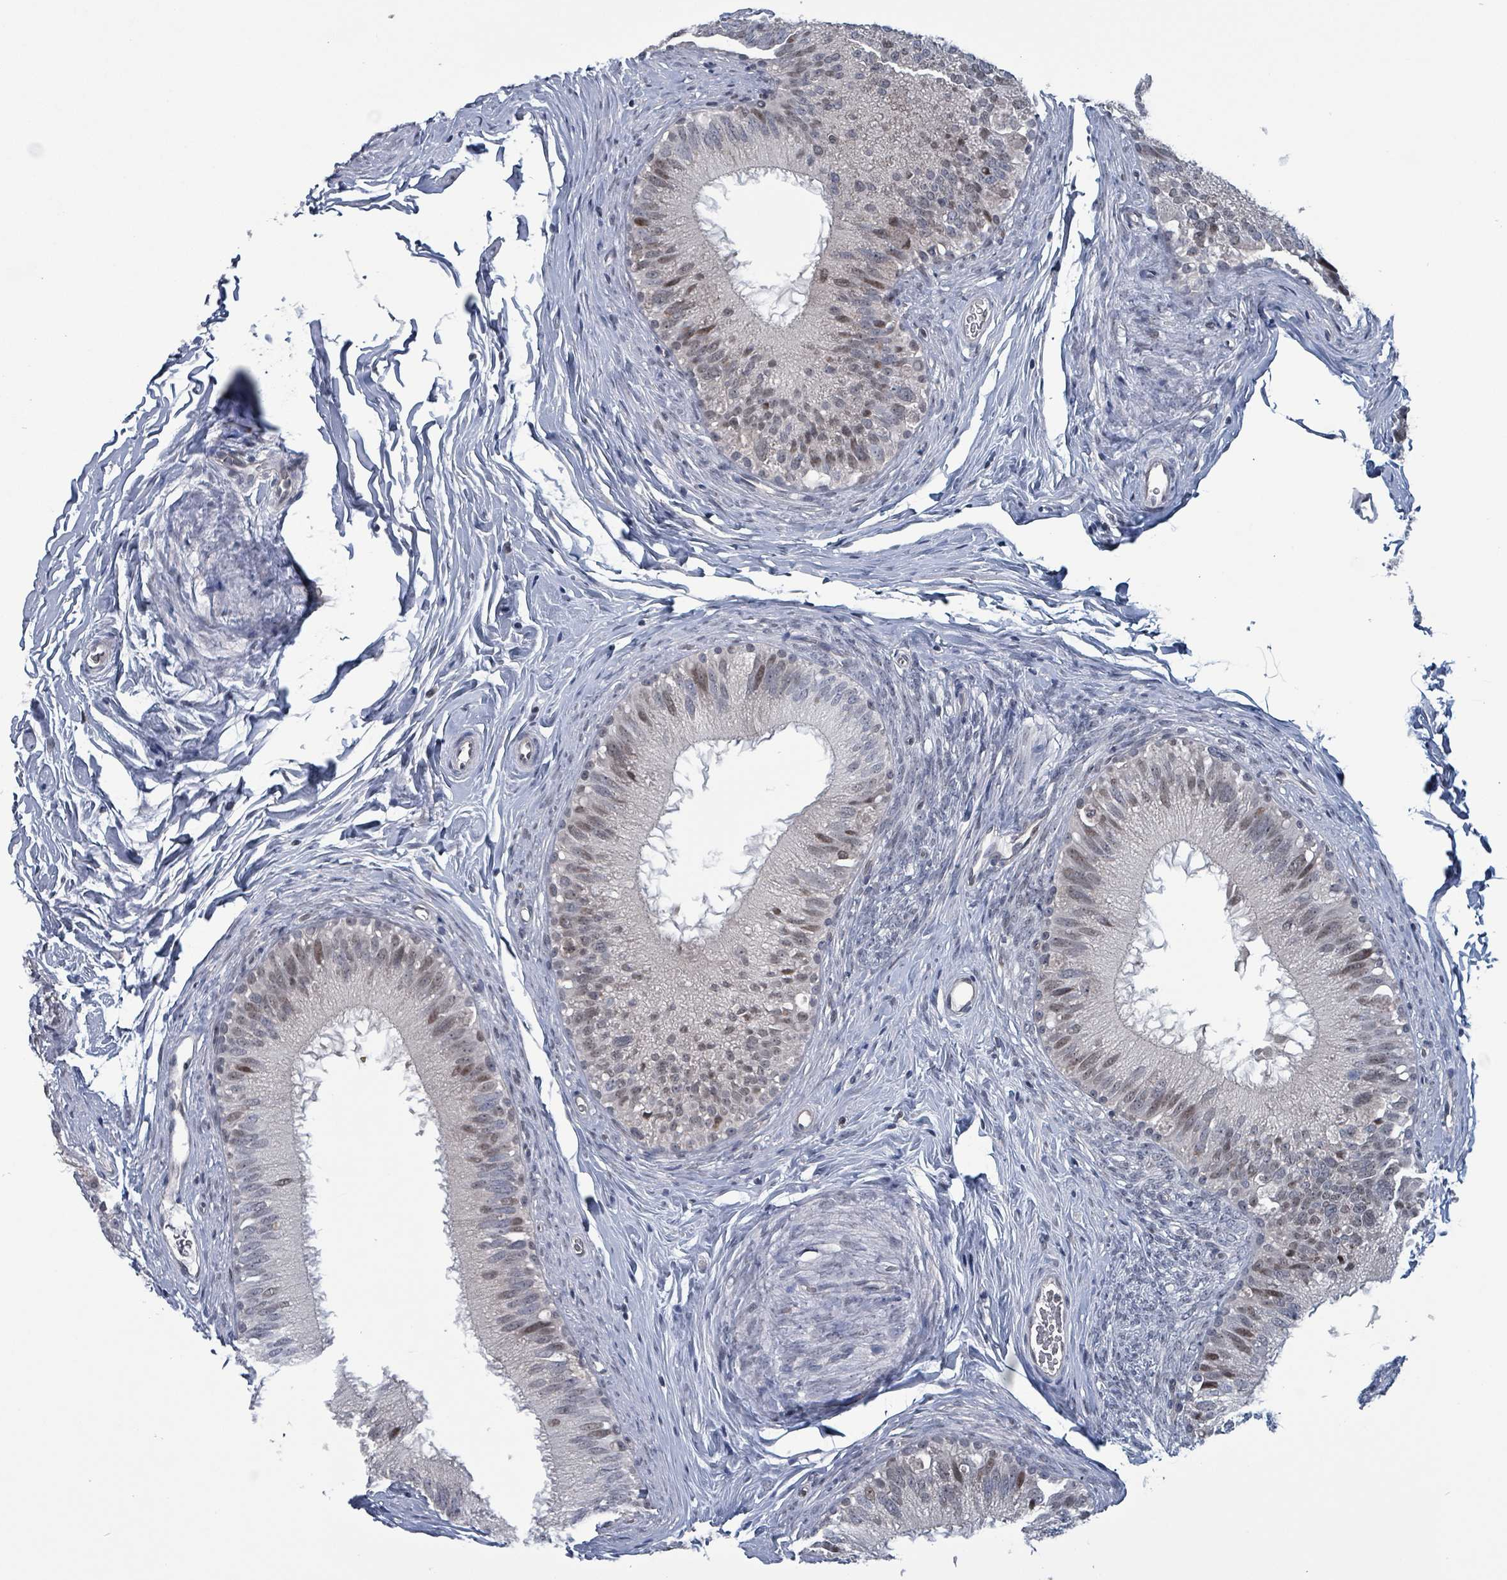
{"staining": {"intensity": "weak", "quantity": "<25%", "location": "nuclear"}, "tissue": "epididymis", "cell_type": "Glandular cells", "image_type": "normal", "snomed": [{"axis": "morphology", "description": "Normal tissue, NOS"}, {"axis": "topography", "description": "Epididymis"}], "caption": "Immunohistochemistry (IHC) micrograph of normal human epididymis stained for a protein (brown), which exhibits no staining in glandular cells.", "gene": "BIVM", "patient": {"sex": "male", "age": 38}}